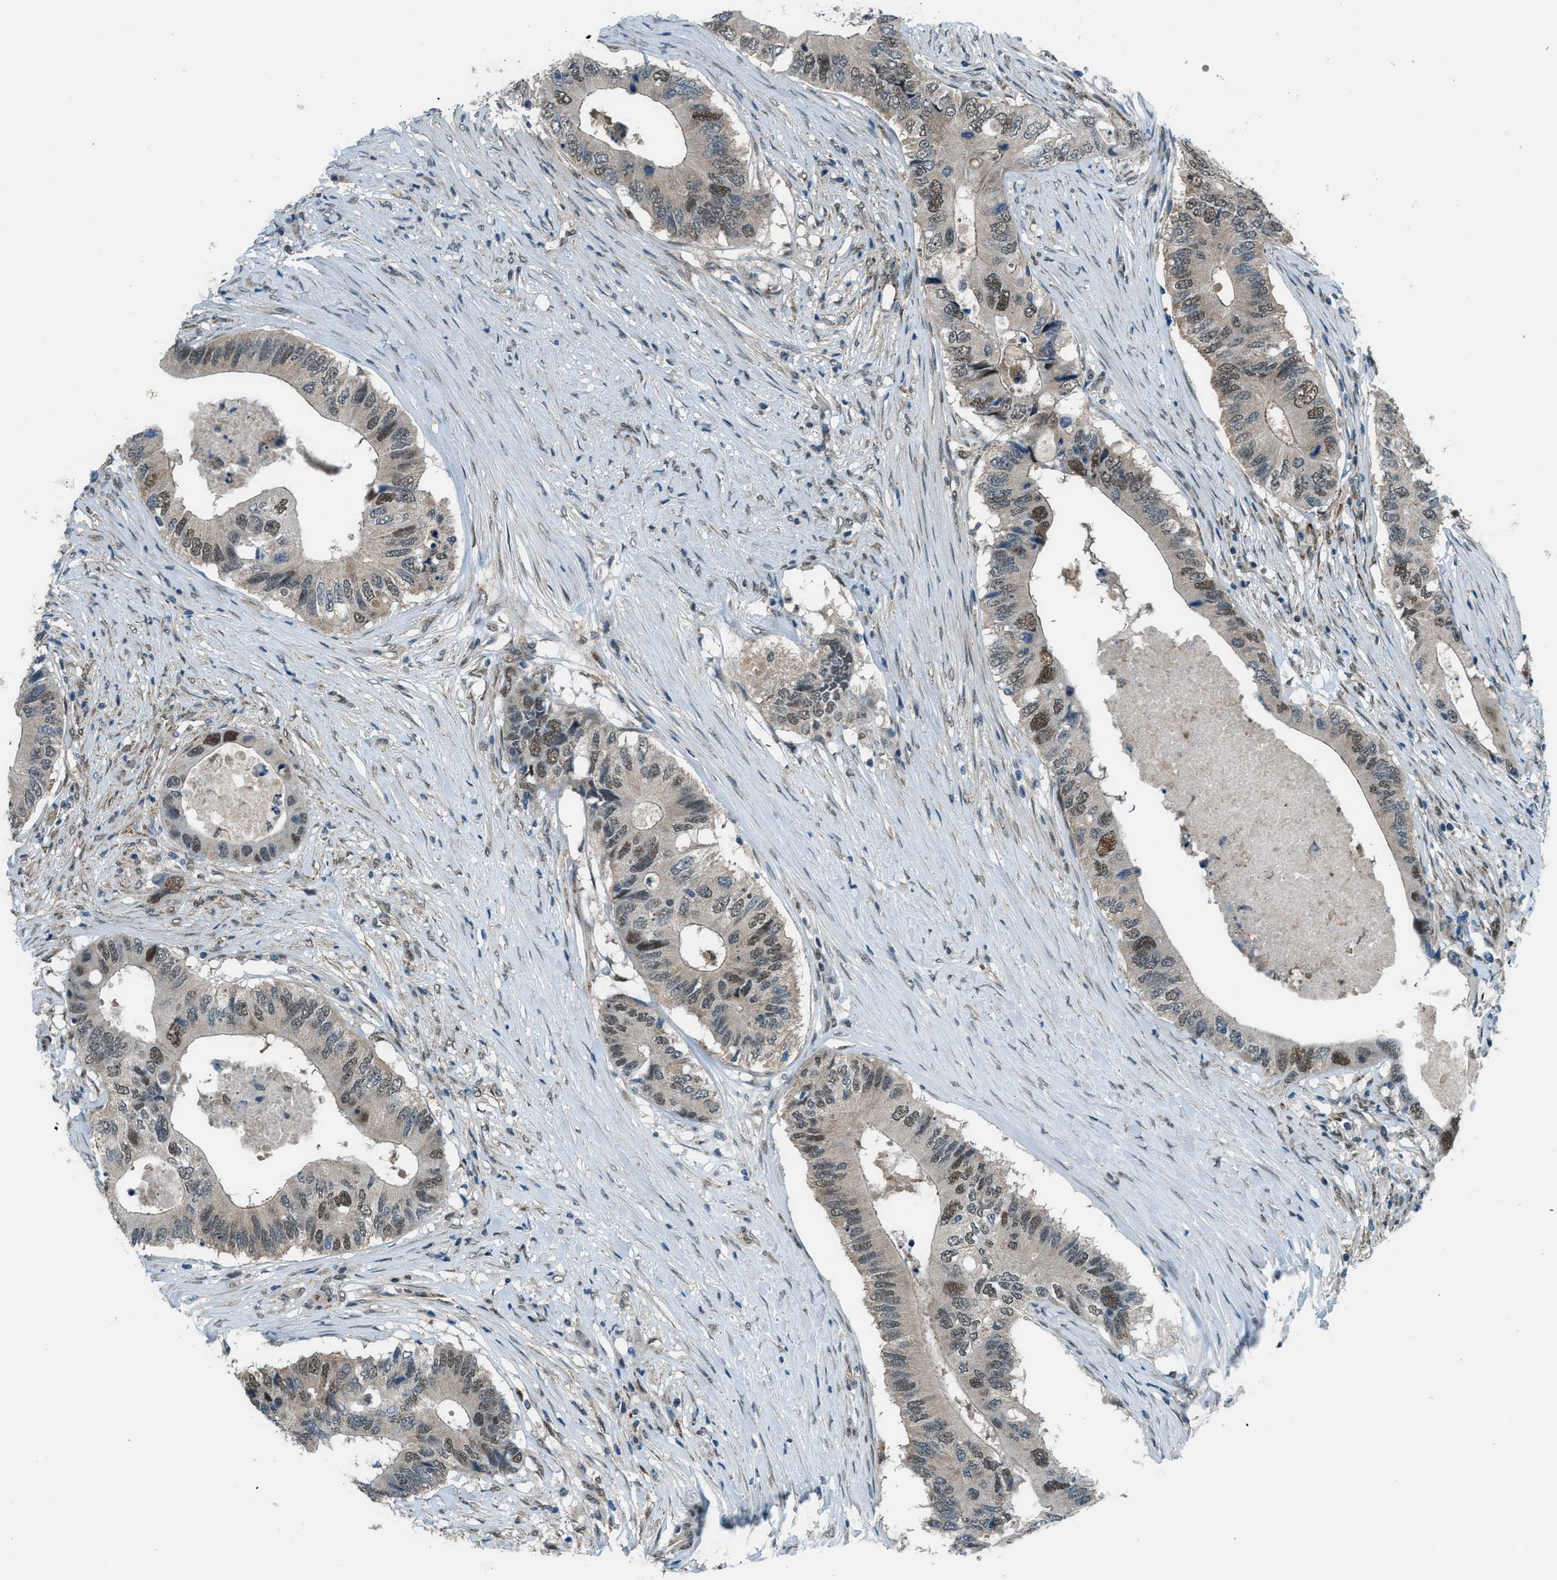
{"staining": {"intensity": "moderate", "quantity": "25%-75%", "location": "nuclear"}, "tissue": "colorectal cancer", "cell_type": "Tumor cells", "image_type": "cancer", "snomed": [{"axis": "morphology", "description": "Adenocarcinoma, NOS"}, {"axis": "topography", "description": "Colon"}], "caption": "Immunohistochemistry (IHC) staining of colorectal cancer (adenocarcinoma), which demonstrates medium levels of moderate nuclear expression in about 25%-75% of tumor cells indicating moderate nuclear protein staining. The staining was performed using DAB (brown) for protein detection and nuclei were counterstained in hematoxylin (blue).", "gene": "NPEPL1", "patient": {"sex": "male", "age": 71}}